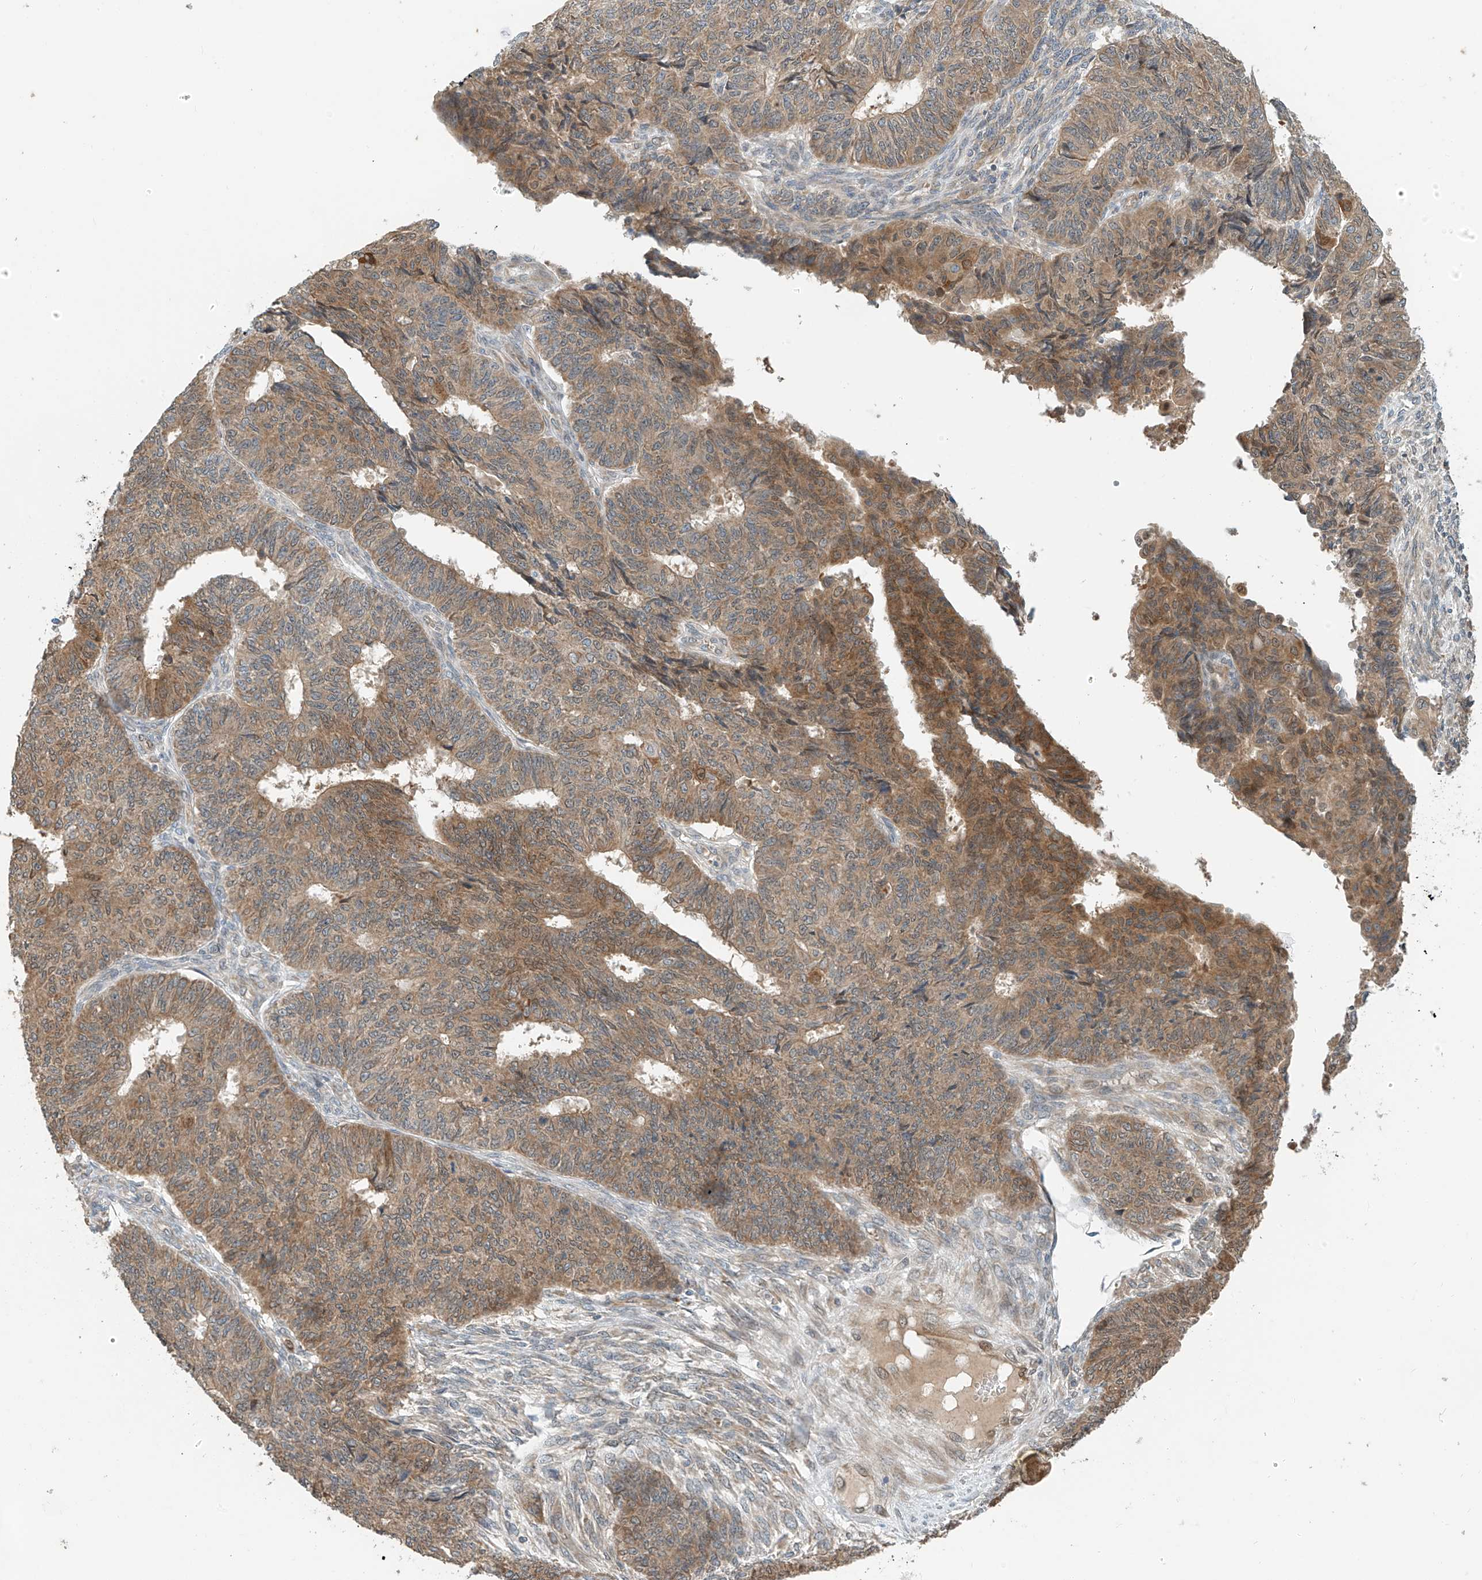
{"staining": {"intensity": "moderate", "quantity": ">75%", "location": "cytoplasmic/membranous"}, "tissue": "endometrial cancer", "cell_type": "Tumor cells", "image_type": "cancer", "snomed": [{"axis": "morphology", "description": "Adenocarcinoma, NOS"}, {"axis": "topography", "description": "Endometrium"}], "caption": "Immunohistochemical staining of endometrial cancer reveals medium levels of moderate cytoplasmic/membranous protein expression in approximately >75% of tumor cells. (IHC, brightfield microscopy, high magnification).", "gene": "PPA2", "patient": {"sex": "female", "age": 32}}